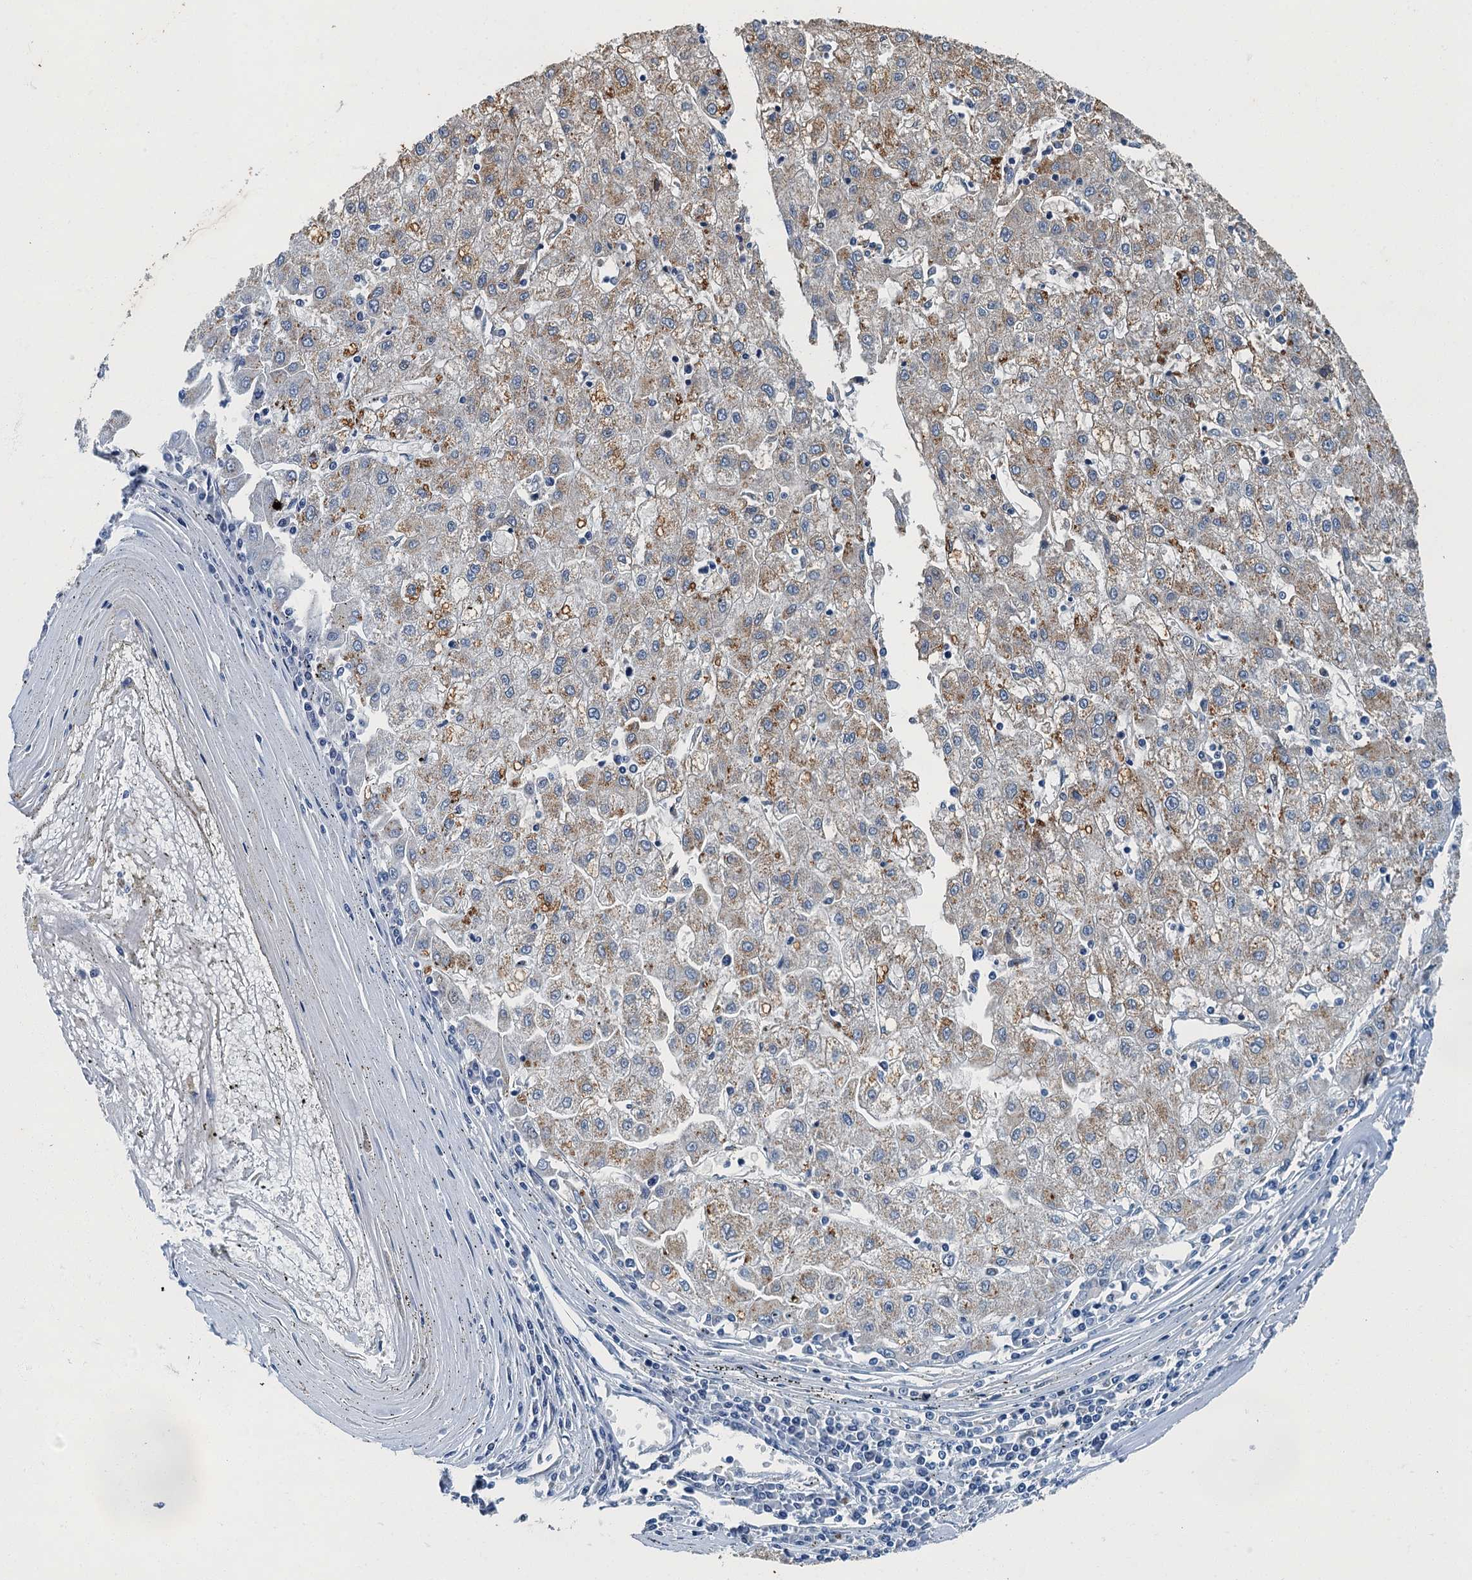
{"staining": {"intensity": "weak", "quantity": "<25%", "location": "cytoplasmic/membranous"}, "tissue": "liver cancer", "cell_type": "Tumor cells", "image_type": "cancer", "snomed": [{"axis": "morphology", "description": "Carcinoma, Hepatocellular, NOS"}, {"axis": "topography", "description": "Liver"}], "caption": "The immunohistochemistry (IHC) photomicrograph has no significant expression in tumor cells of liver cancer (hepatocellular carcinoma) tissue.", "gene": "GADL1", "patient": {"sex": "male", "age": 72}}